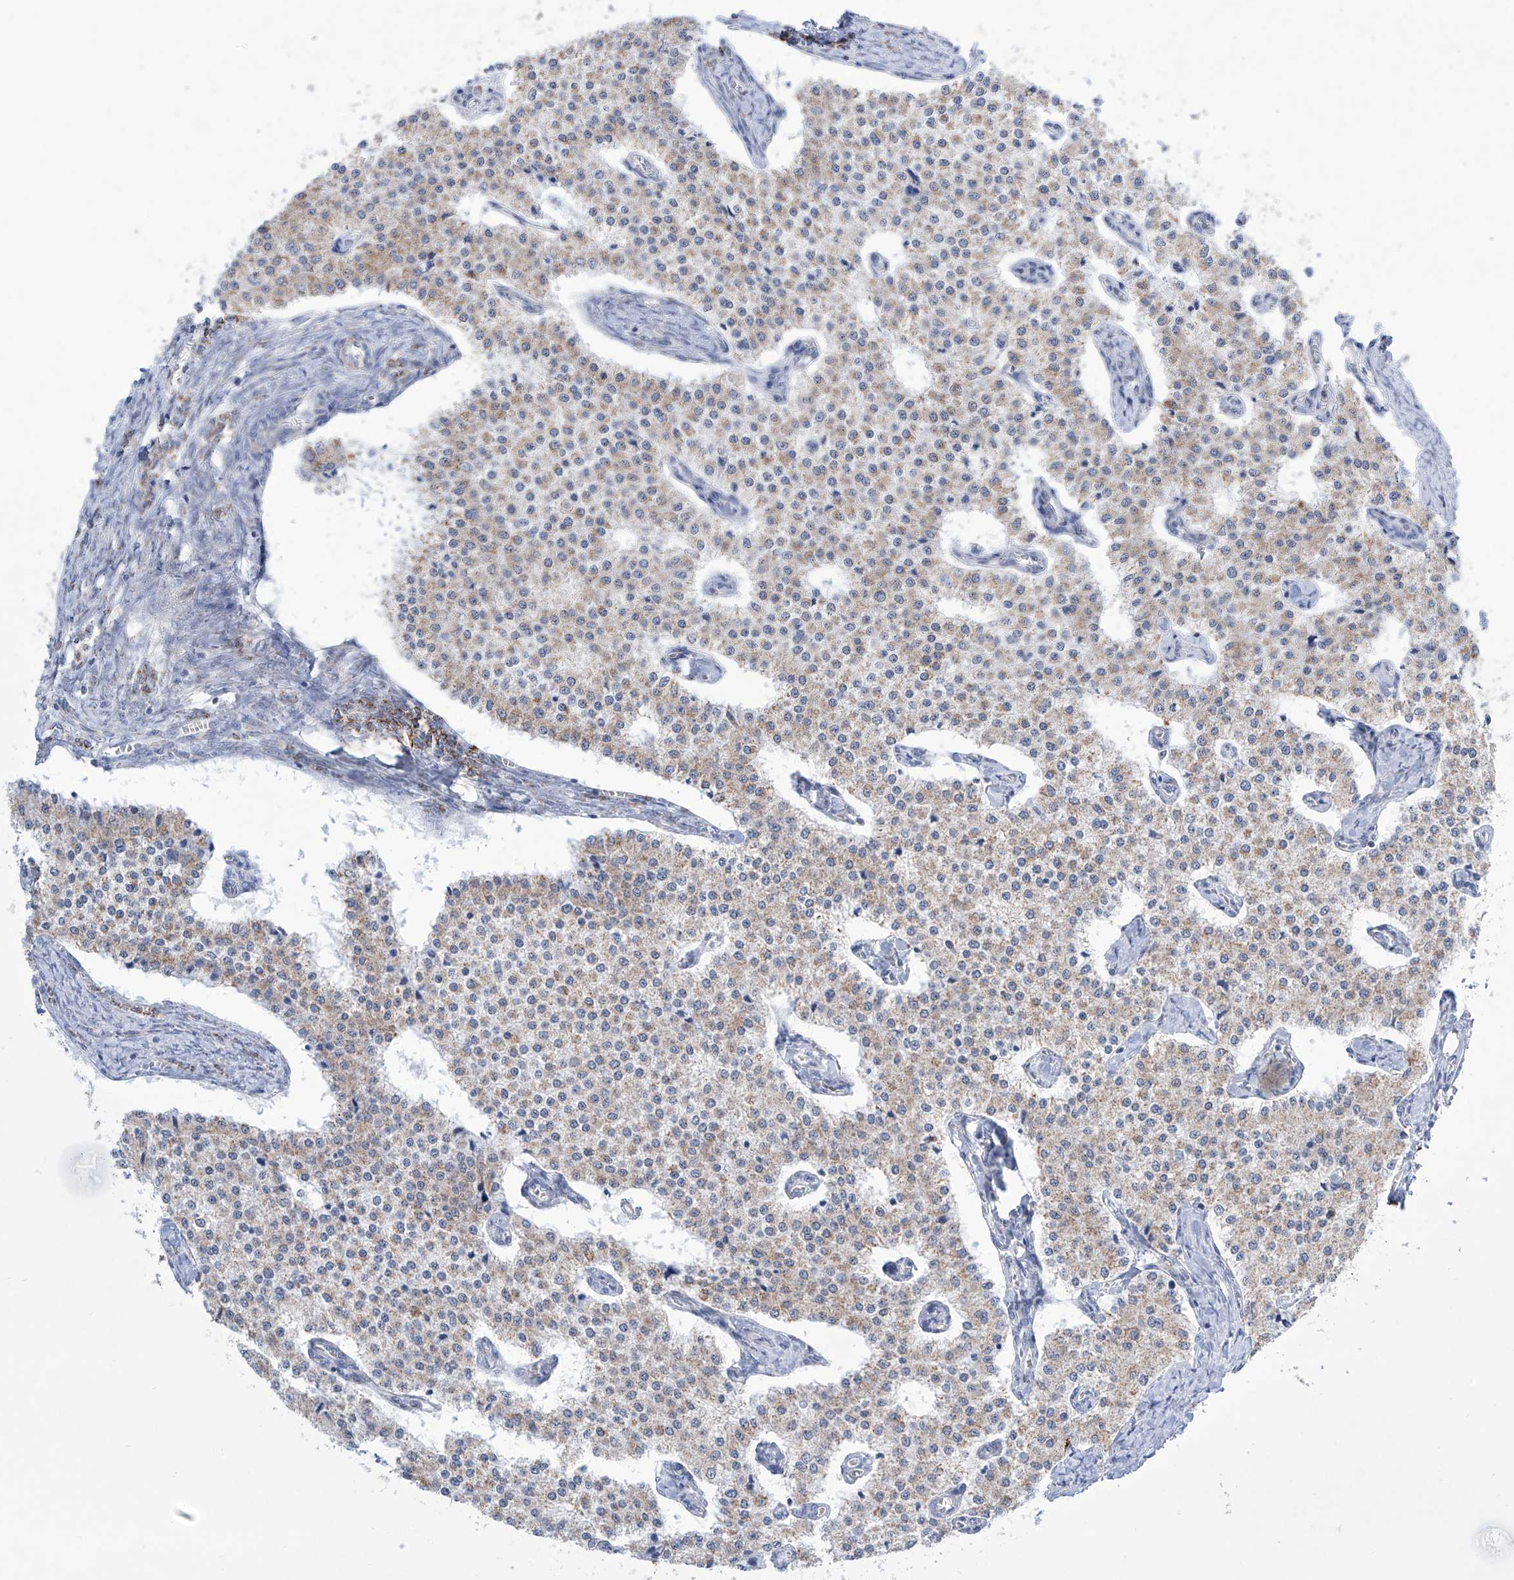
{"staining": {"intensity": "weak", "quantity": "25%-75%", "location": "cytoplasmic/membranous"}, "tissue": "carcinoid", "cell_type": "Tumor cells", "image_type": "cancer", "snomed": [{"axis": "morphology", "description": "Carcinoid, malignant, NOS"}, {"axis": "topography", "description": "Colon"}], "caption": "Weak cytoplasmic/membranous protein staining is seen in approximately 25%-75% of tumor cells in carcinoid.", "gene": "ALDH6A1", "patient": {"sex": "female", "age": 52}}